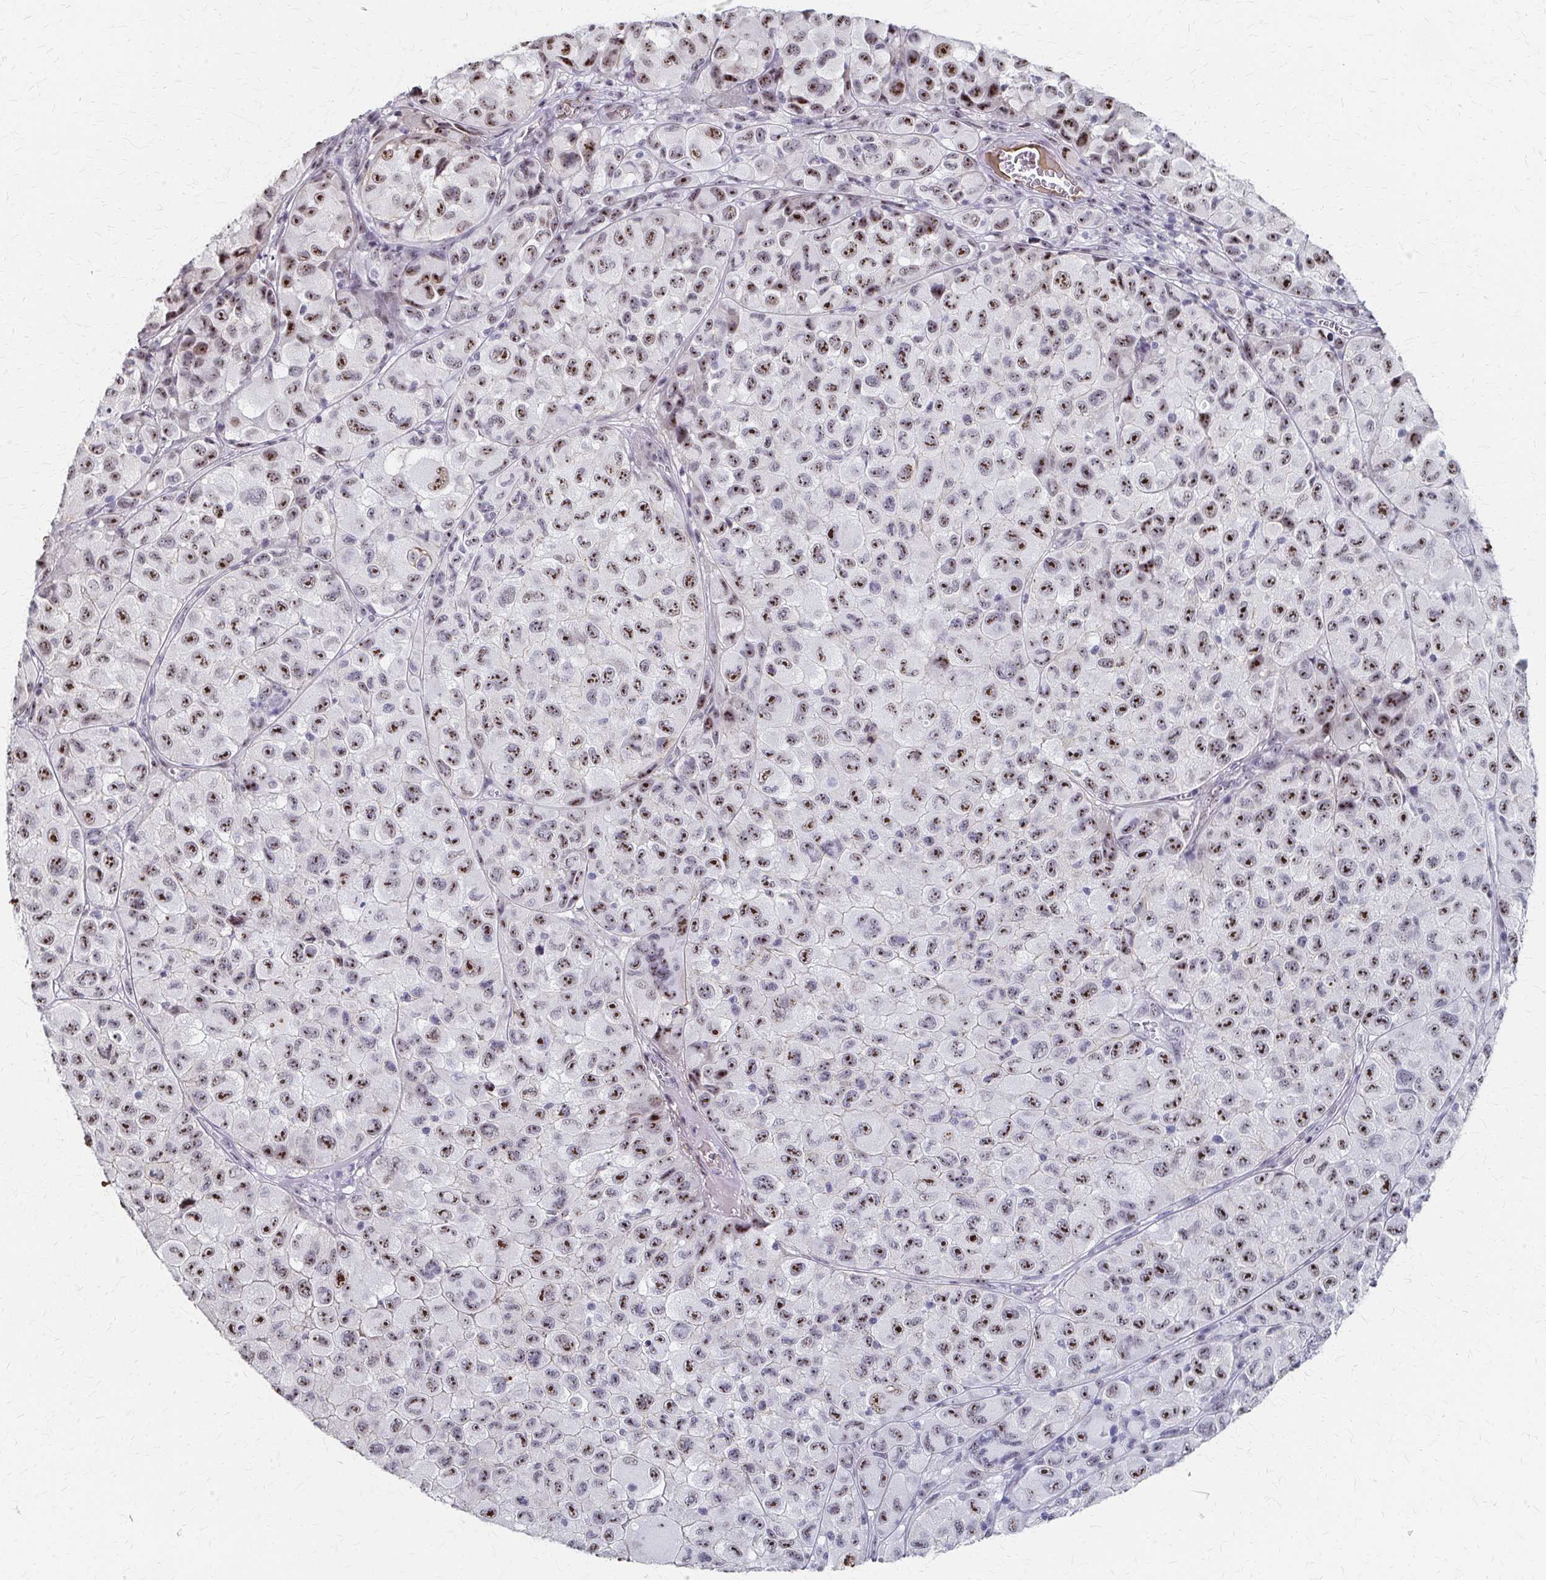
{"staining": {"intensity": "moderate", "quantity": ">75%", "location": "nuclear"}, "tissue": "melanoma", "cell_type": "Tumor cells", "image_type": "cancer", "snomed": [{"axis": "morphology", "description": "Malignant melanoma, NOS"}, {"axis": "topography", "description": "Skin"}], "caption": "Moderate nuclear staining is identified in about >75% of tumor cells in malignant melanoma. (DAB (3,3'-diaminobenzidine) = brown stain, brightfield microscopy at high magnification).", "gene": "PES1", "patient": {"sex": "male", "age": 93}}